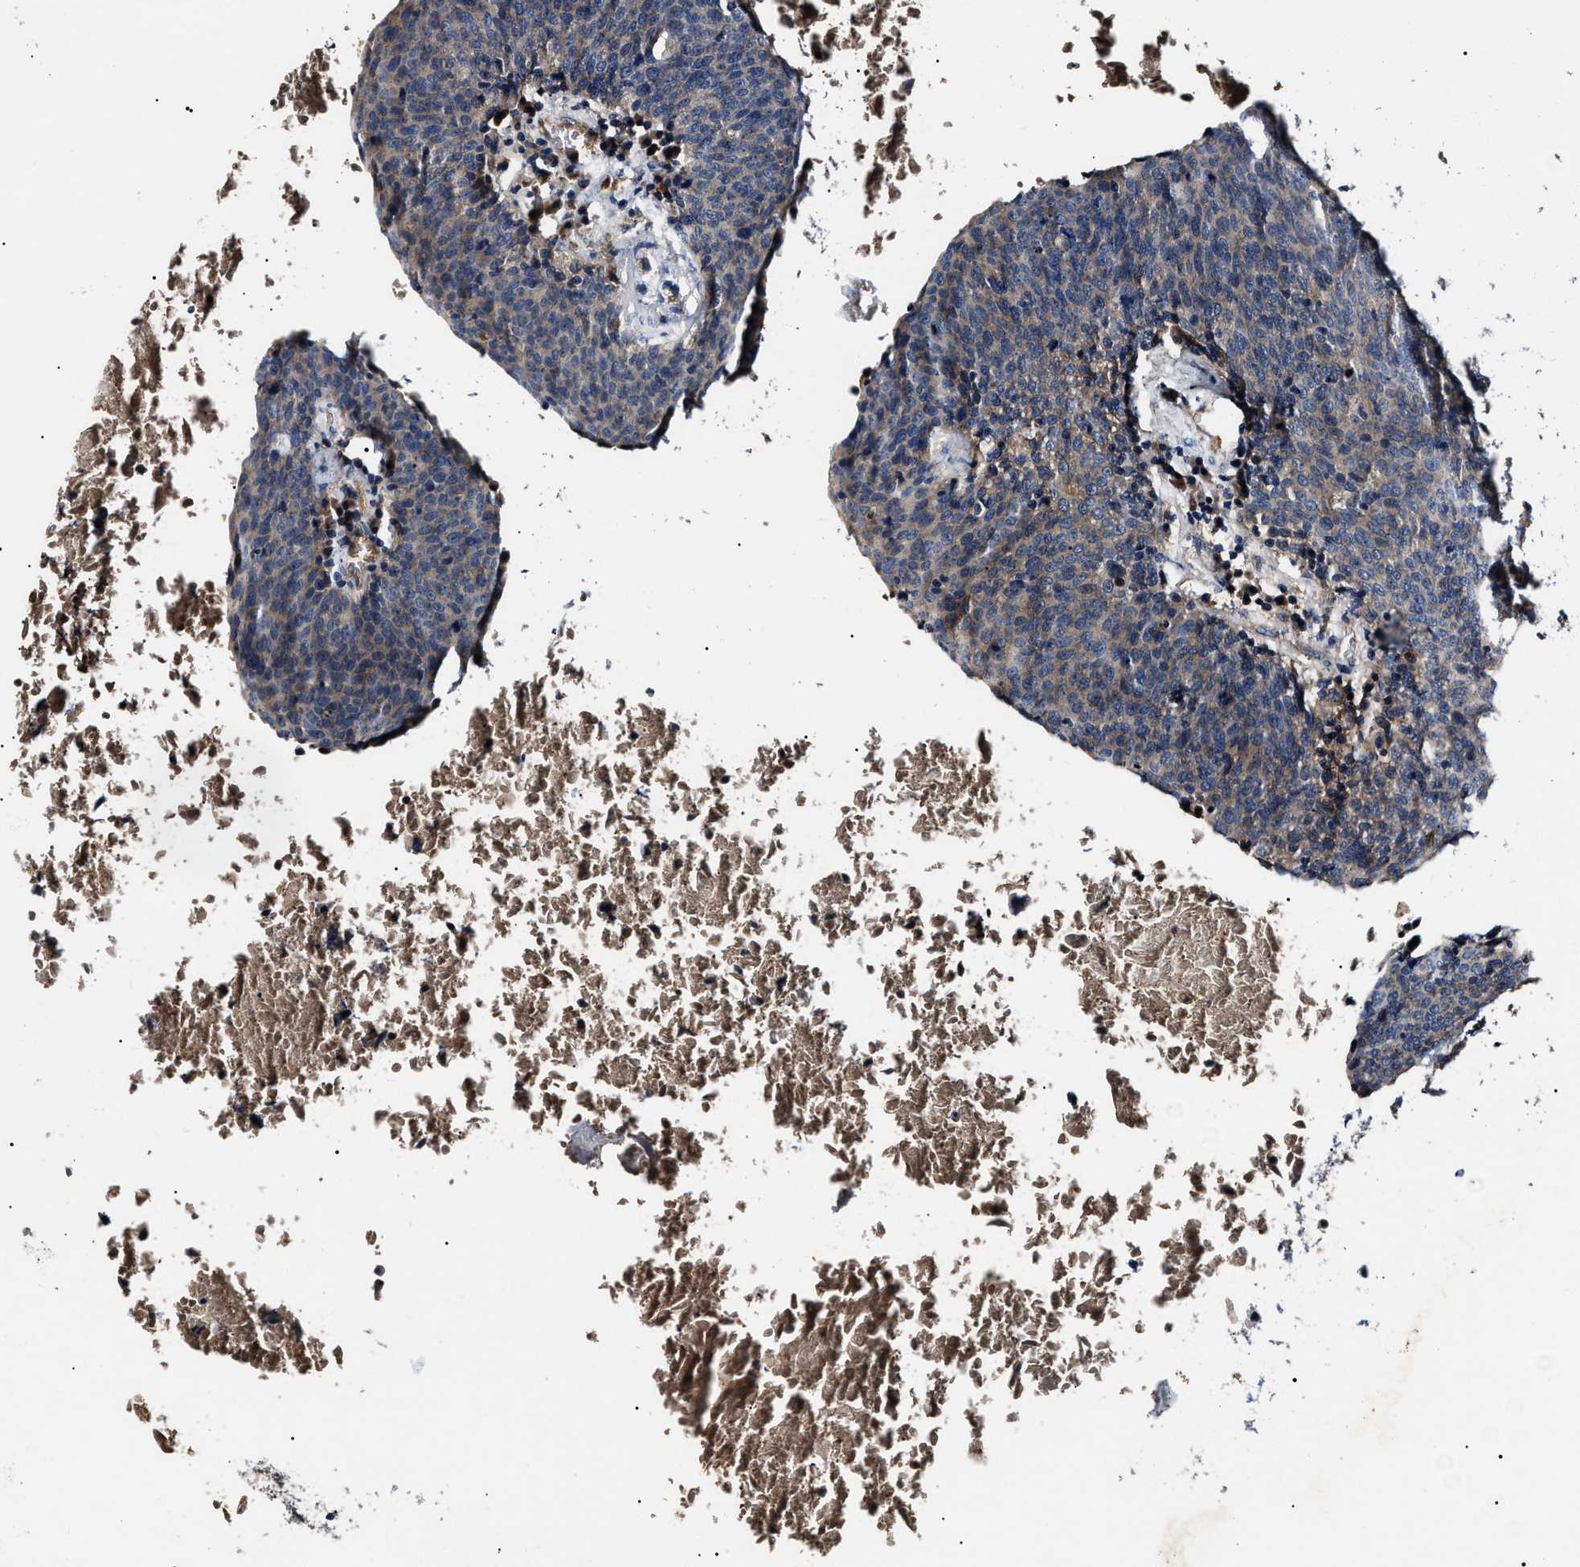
{"staining": {"intensity": "weak", "quantity": "25%-75%", "location": "cytoplasmic/membranous"}, "tissue": "head and neck cancer", "cell_type": "Tumor cells", "image_type": "cancer", "snomed": [{"axis": "morphology", "description": "Squamous cell carcinoma, NOS"}, {"axis": "morphology", "description": "Squamous cell carcinoma, metastatic, NOS"}, {"axis": "topography", "description": "Lymph node"}, {"axis": "topography", "description": "Head-Neck"}], "caption": "Human head and neck cancer stained for a protein (brown) reveals weak cytoplasmic/membranous positive expression in approximately 25%-75% of tumor cells.", "gene": "IFT81", "patient": {"sex": "male", "age": 62}}